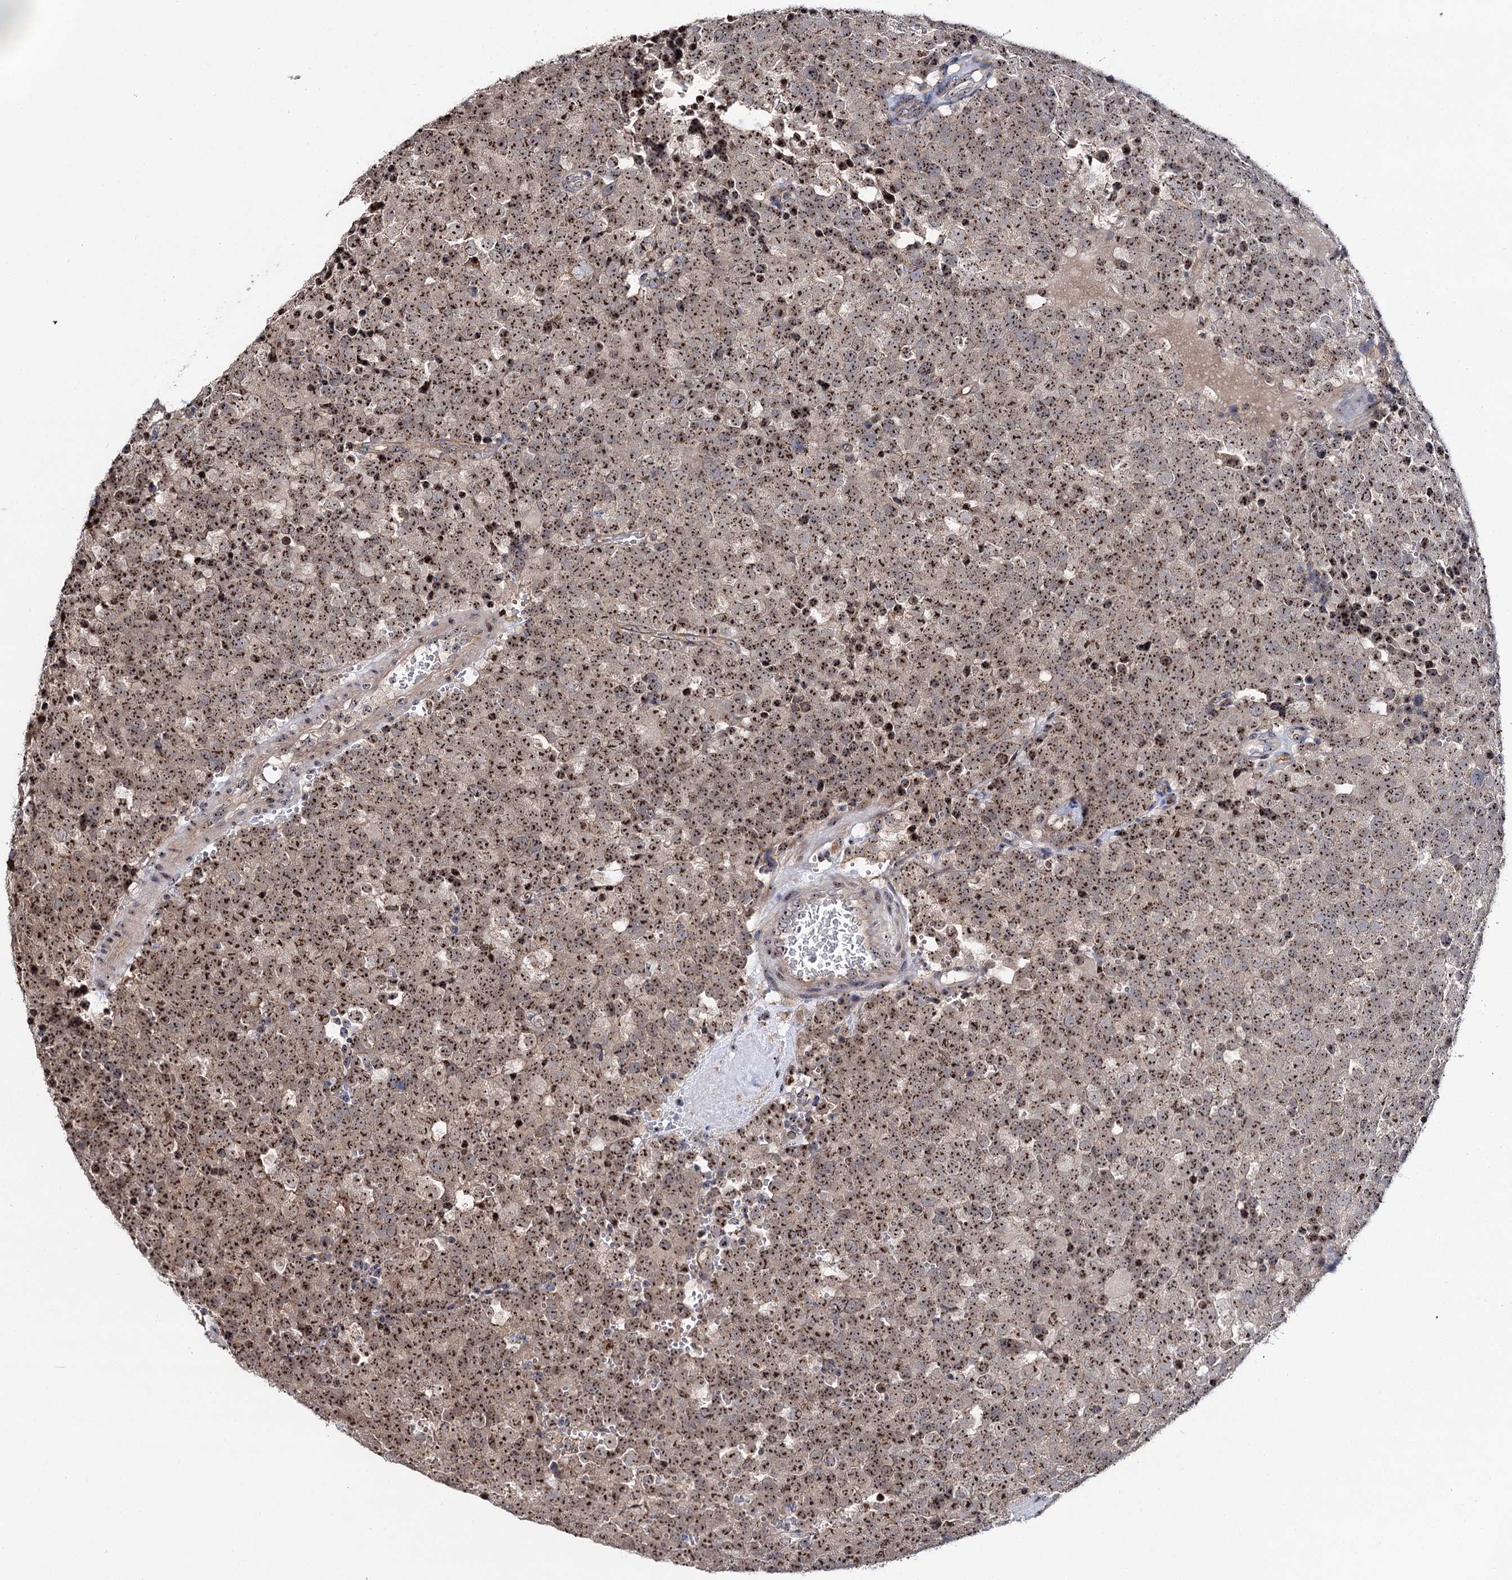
{"staining": {"intensity": "strong", "quantity": ">75%", "location": "nuclear"}, "tissue": "testis cancer", "cell_type": "Tumor cells", "image_type": "cancer", "snomed": [{"axis": "morphology", "description": "Seminoma, NOS"}, {"axis": "topography", "description": "Testis"}], "caption": "Immunohistochemical staining of human testis seminoma exhibits strong nuclear protein staining in approximately >75% of tumor cells.", "gene": "SUPT20H", "patient": {"sex": "male", "age": 71}}